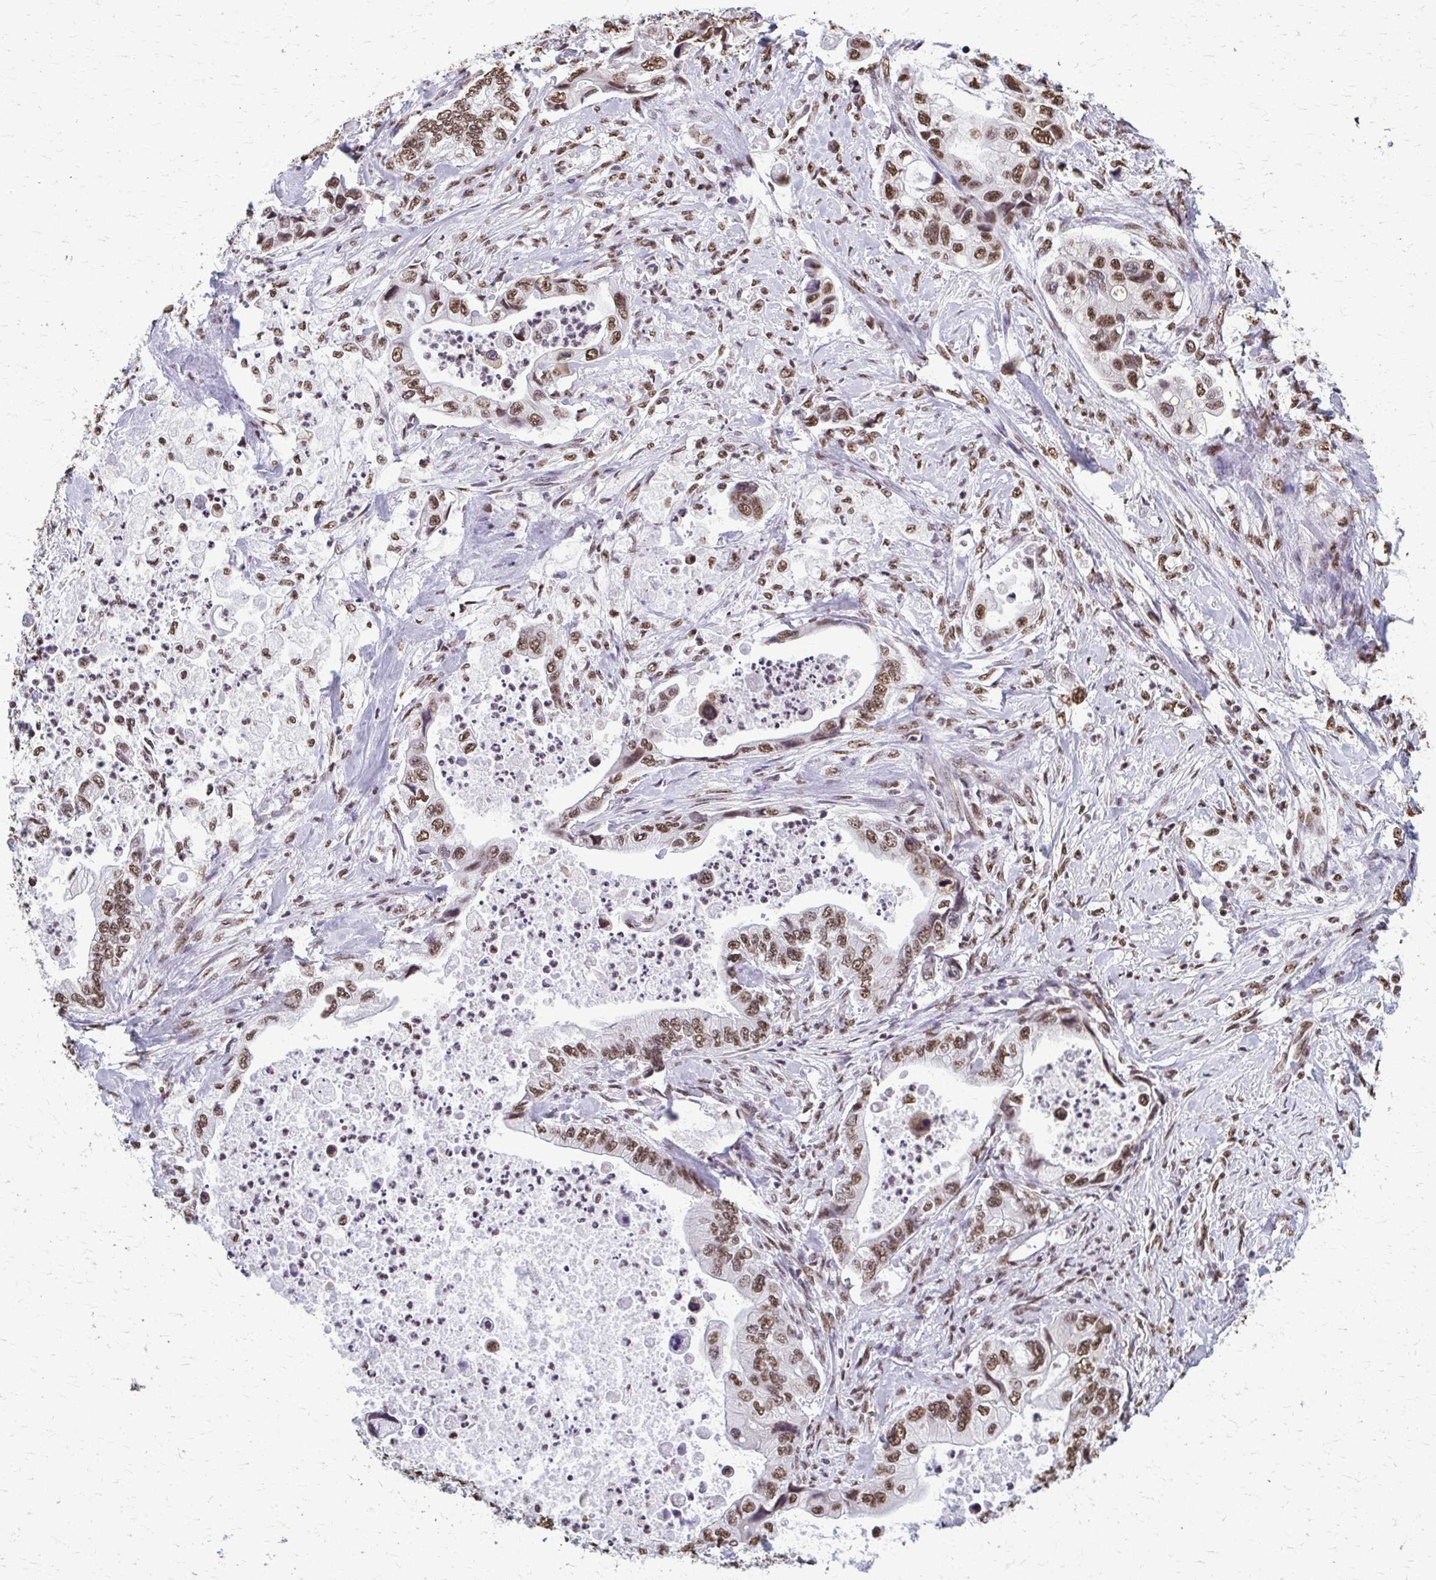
{"staining": {"intensity": "moderate", "quantity": ">75%", "location": "nuclear"}, "tissue": "stomach cancer", "cell_type": "Tumor cells", "image_type": "cancer", "snomed": [{"axis": "morphology", "description": "Adenocarcinoma, NOS"}, {"axis": "topography", "description": "Pancreas"}, {"axis": "topography", "description": "Stomach, upper"}], "caption": "High-power microscopy captured an immunohistochemistry photomicrograph of adenocarcinoma (stomach), revealing moderate nuclear positivity in approximately >75% of tumor cells.", "gene": "SNRPA", "patient": {"sex": "male", "age": 77}}